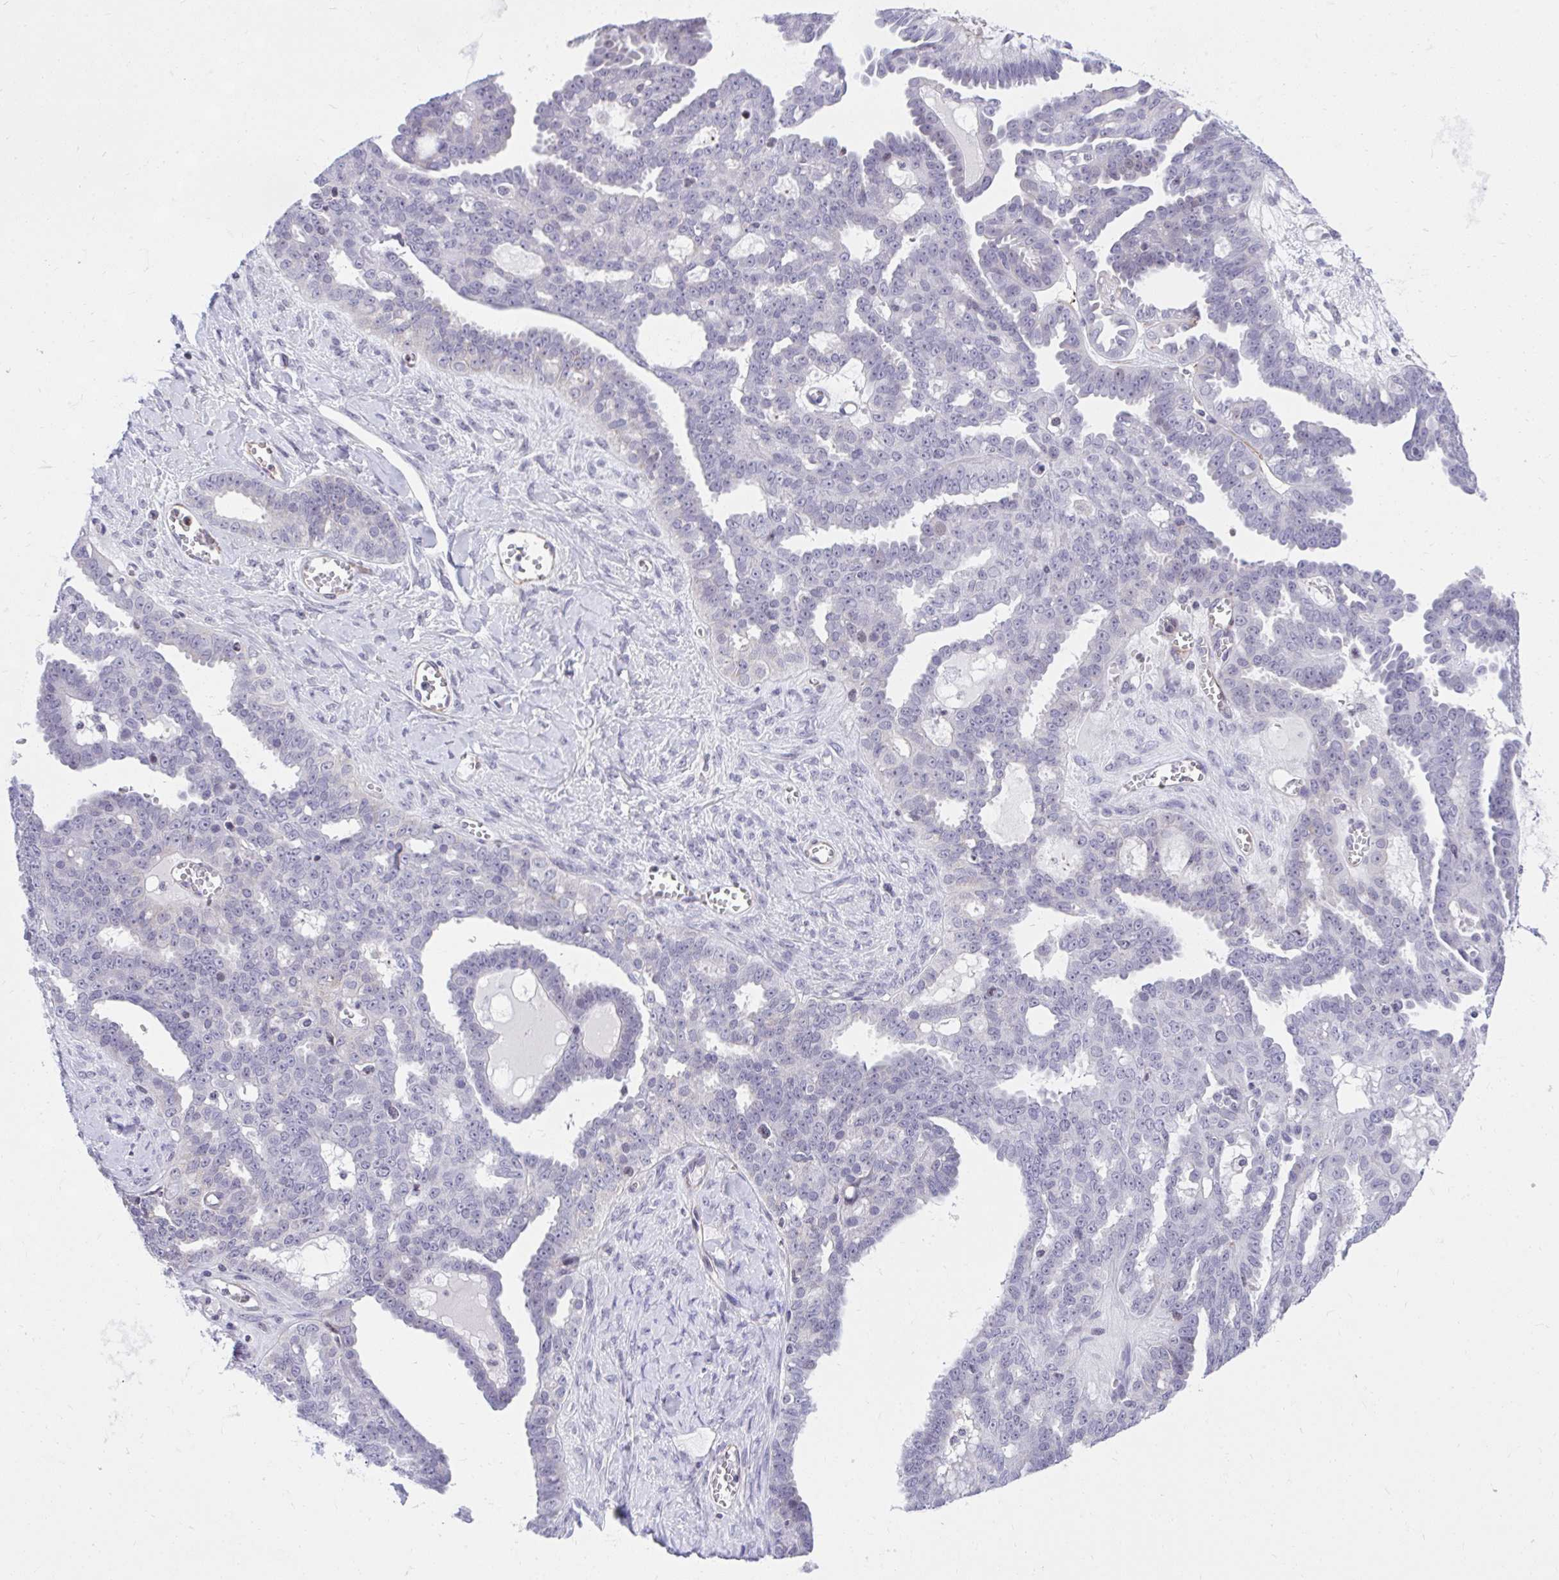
{"staining": {"intensity": "negative", "quantity": "none", "location": "none"}, "tissue": "ovarian cancer", "cell_type": "Tumor cells", "image_type": "cancer", "snomed": [{"axis": "morphology", "description": "Cystadenocarcinoma, serous, NOS"}, {"axis": "topography", "description": "Ovary"}], "caption": "The histopathology image demonstrates no significant expression in tumor cells of serous cystadenocarcinoma (ovarian).", "gene": "KCNN4", "patient": {"sex": "female", "age": 71}}